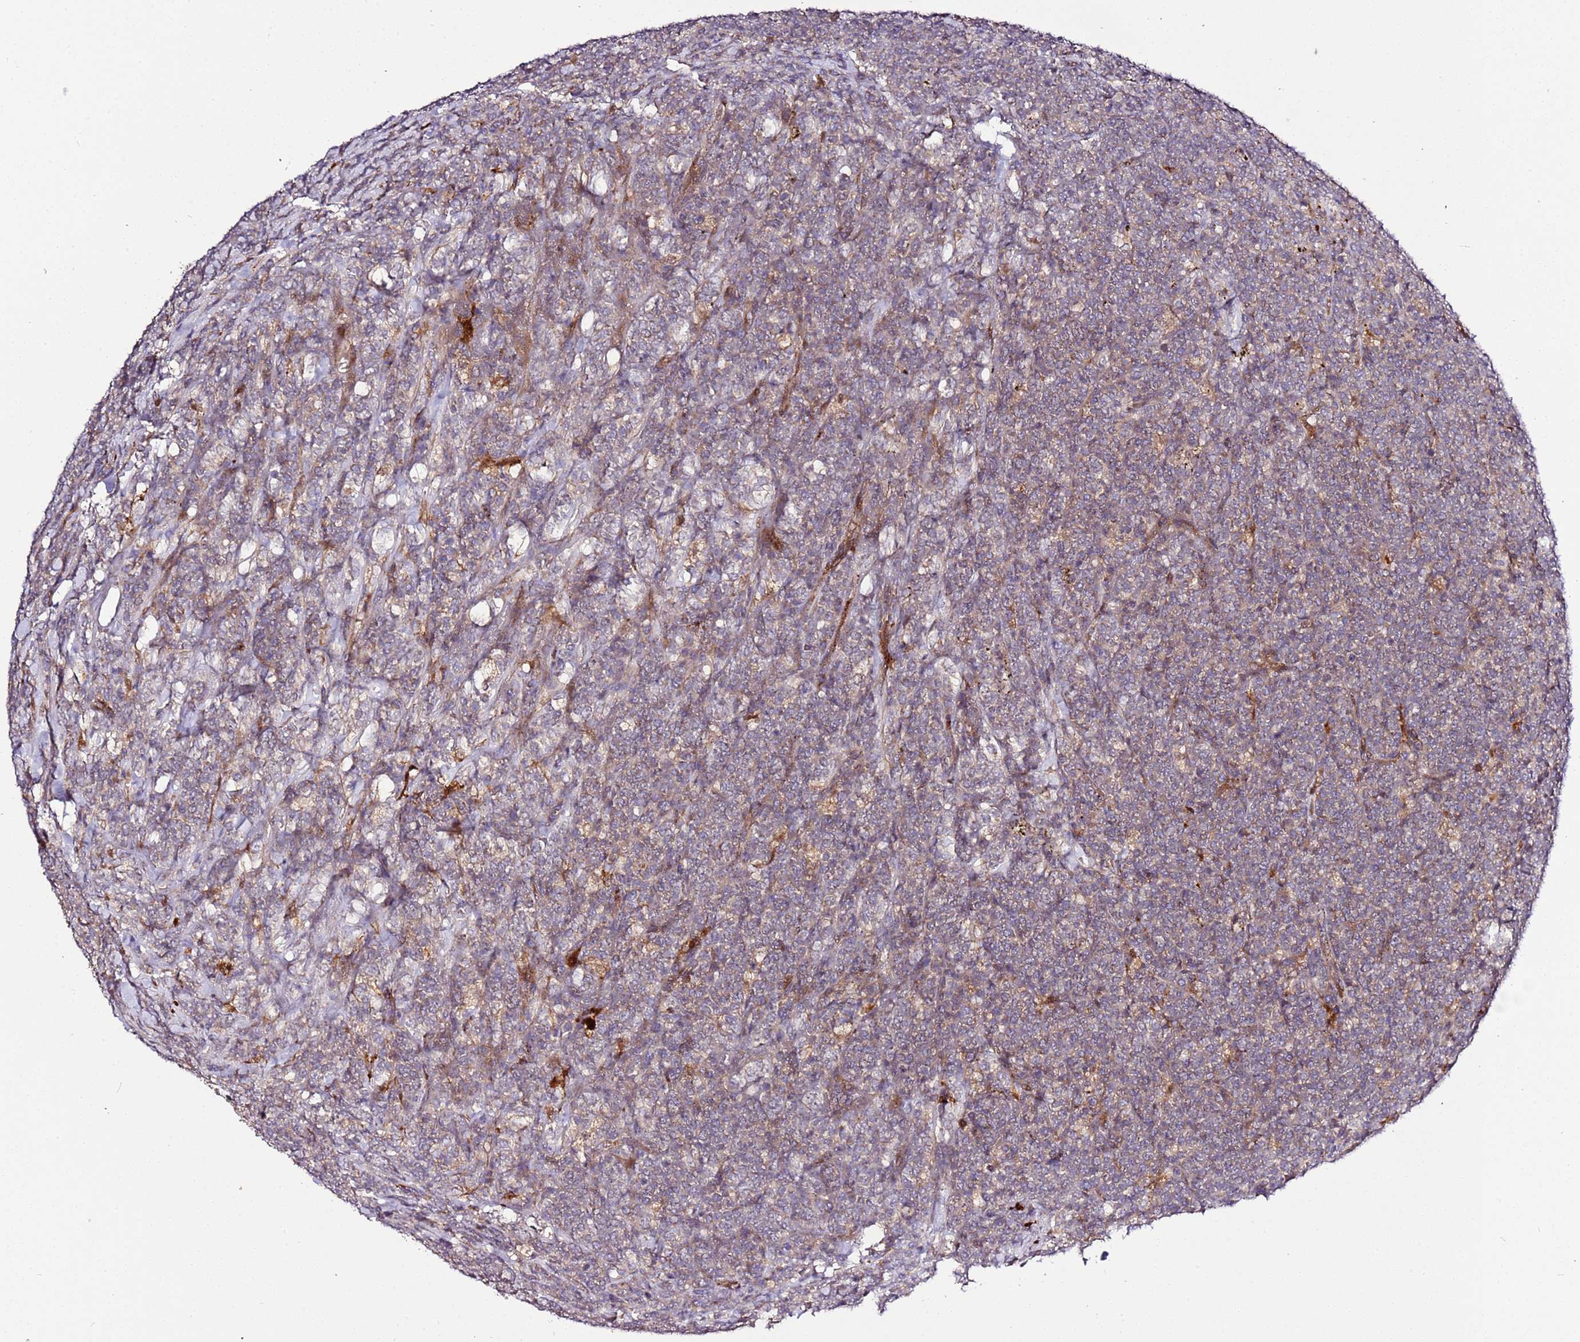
{"staining": {"intensity": "weak", "quantity": ">75%", "location": "cytoplasmic/membranous"}, "tissue": "lymphoma", "cell_type": "Tumor cells", "image_type": "cancer", "snomed": [{"axis": "morphology", "description": "Malignant lymphoma, non-Hodgkin's type, High grade"}, {"axis": "topography", "description": "Small intestine"}], "caption": "Protein expression analysis of human high-grade malignant lymphoma, non-Hodgkin's type reveals weak cytoplasmic/membranous expression in approximately >75% of tumor cells.", "gene": "PVRIG", "patient": {"sex": "male", "age": 8}}